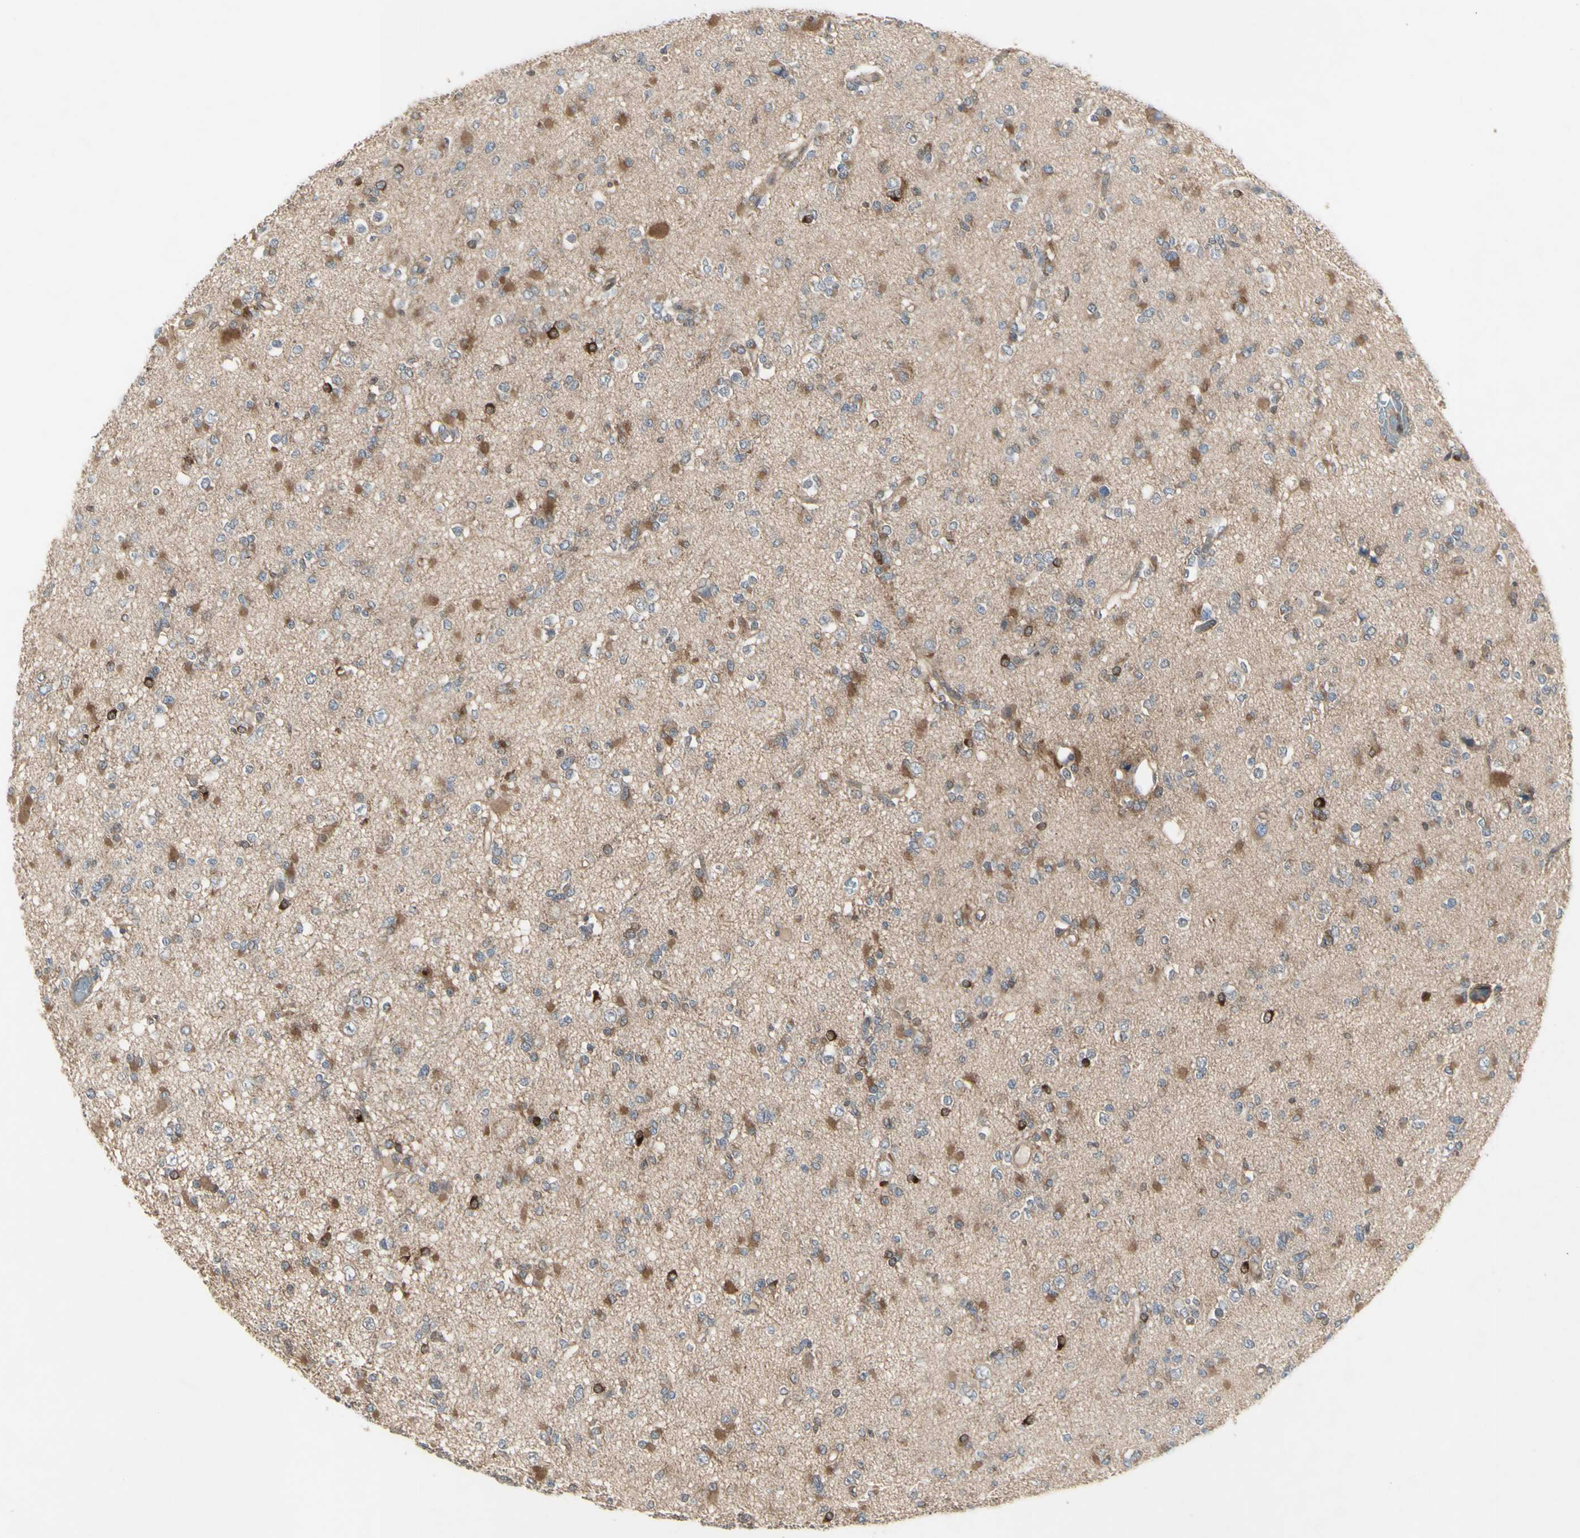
{"staining": {"intensity": "moderate", "quantity": "<25%", "location": "cytoplasmic/membranous"}, "tissue": "glioma", "cell_type": "Tumor cells", "image_type": "cancer", "snomed": [{"axis": "morphology", "description": "Glioma, malignant, Low grade"}, {"axis": "topography", "description": "Brain"}], "caption": "Tumor cells display low levels of moderate cytoplasmic/membranous staining in approximately <25% of cells in malignant glioma (low-grade).", "gene": "CHURC1-FNTB", "patient": {"sex": "female", "age": 22}}